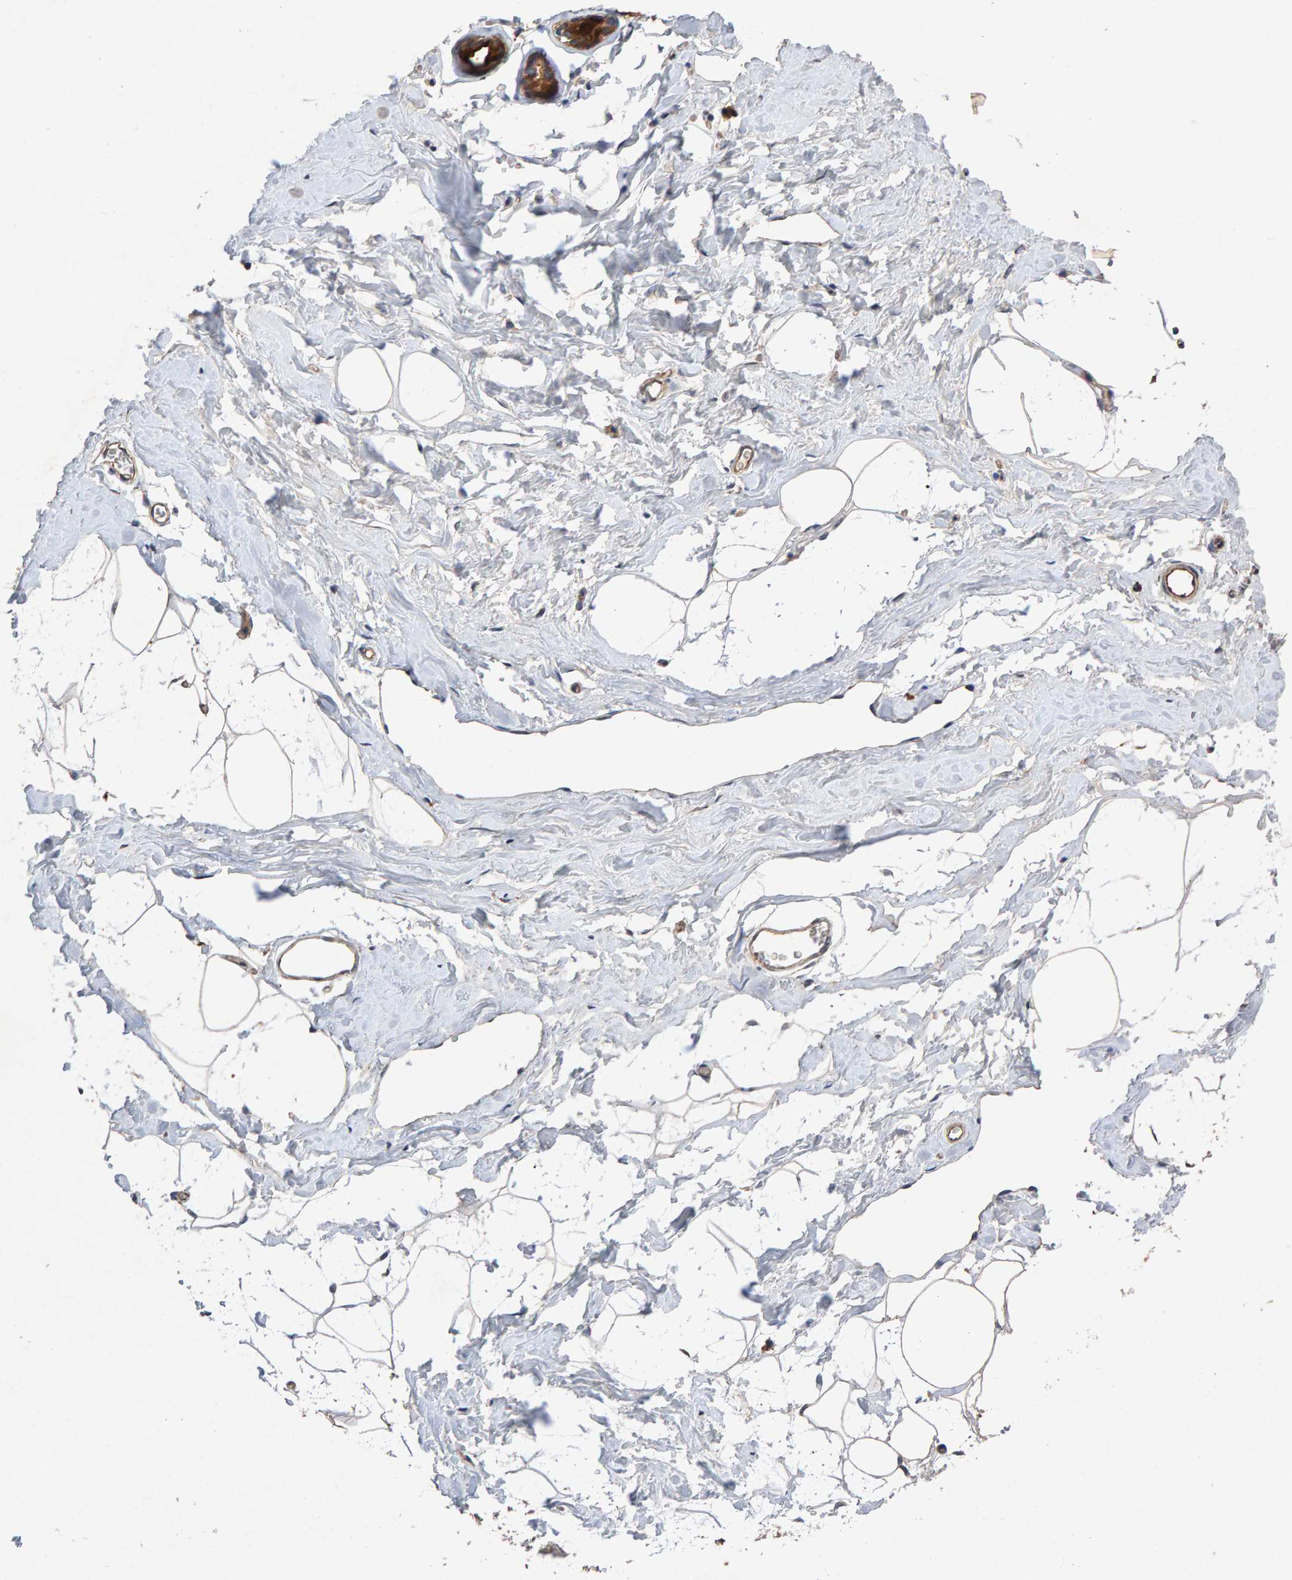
{"staining": {"intensity": "weak", "quantity": ">75%", "location": "cytoplasmic/membranous"}, "tissue": "adipose tissue", "cell_type": "Adipocytes", "image_type": "normal", "snomed": [{"axis": "morphology", "description": "Normal tissue, NOS"}, {"axis": "morphology", "description": "Fibrosis, NOS"}, {"axis": "topography", "description": "Breast"}, {"axis": "topography", "description": "Adipose tissue"}], "caption": "Immunohistochemical staining of benign adipose tissue displays weak cytoplasmic/membranous protein staining in approximately >75% of adipocytes. (DAB IHC, brown staining for protein, blue staining for nuclei).", "gene": "EFR3A", "patient": {"sex": "female", "age": 39}}